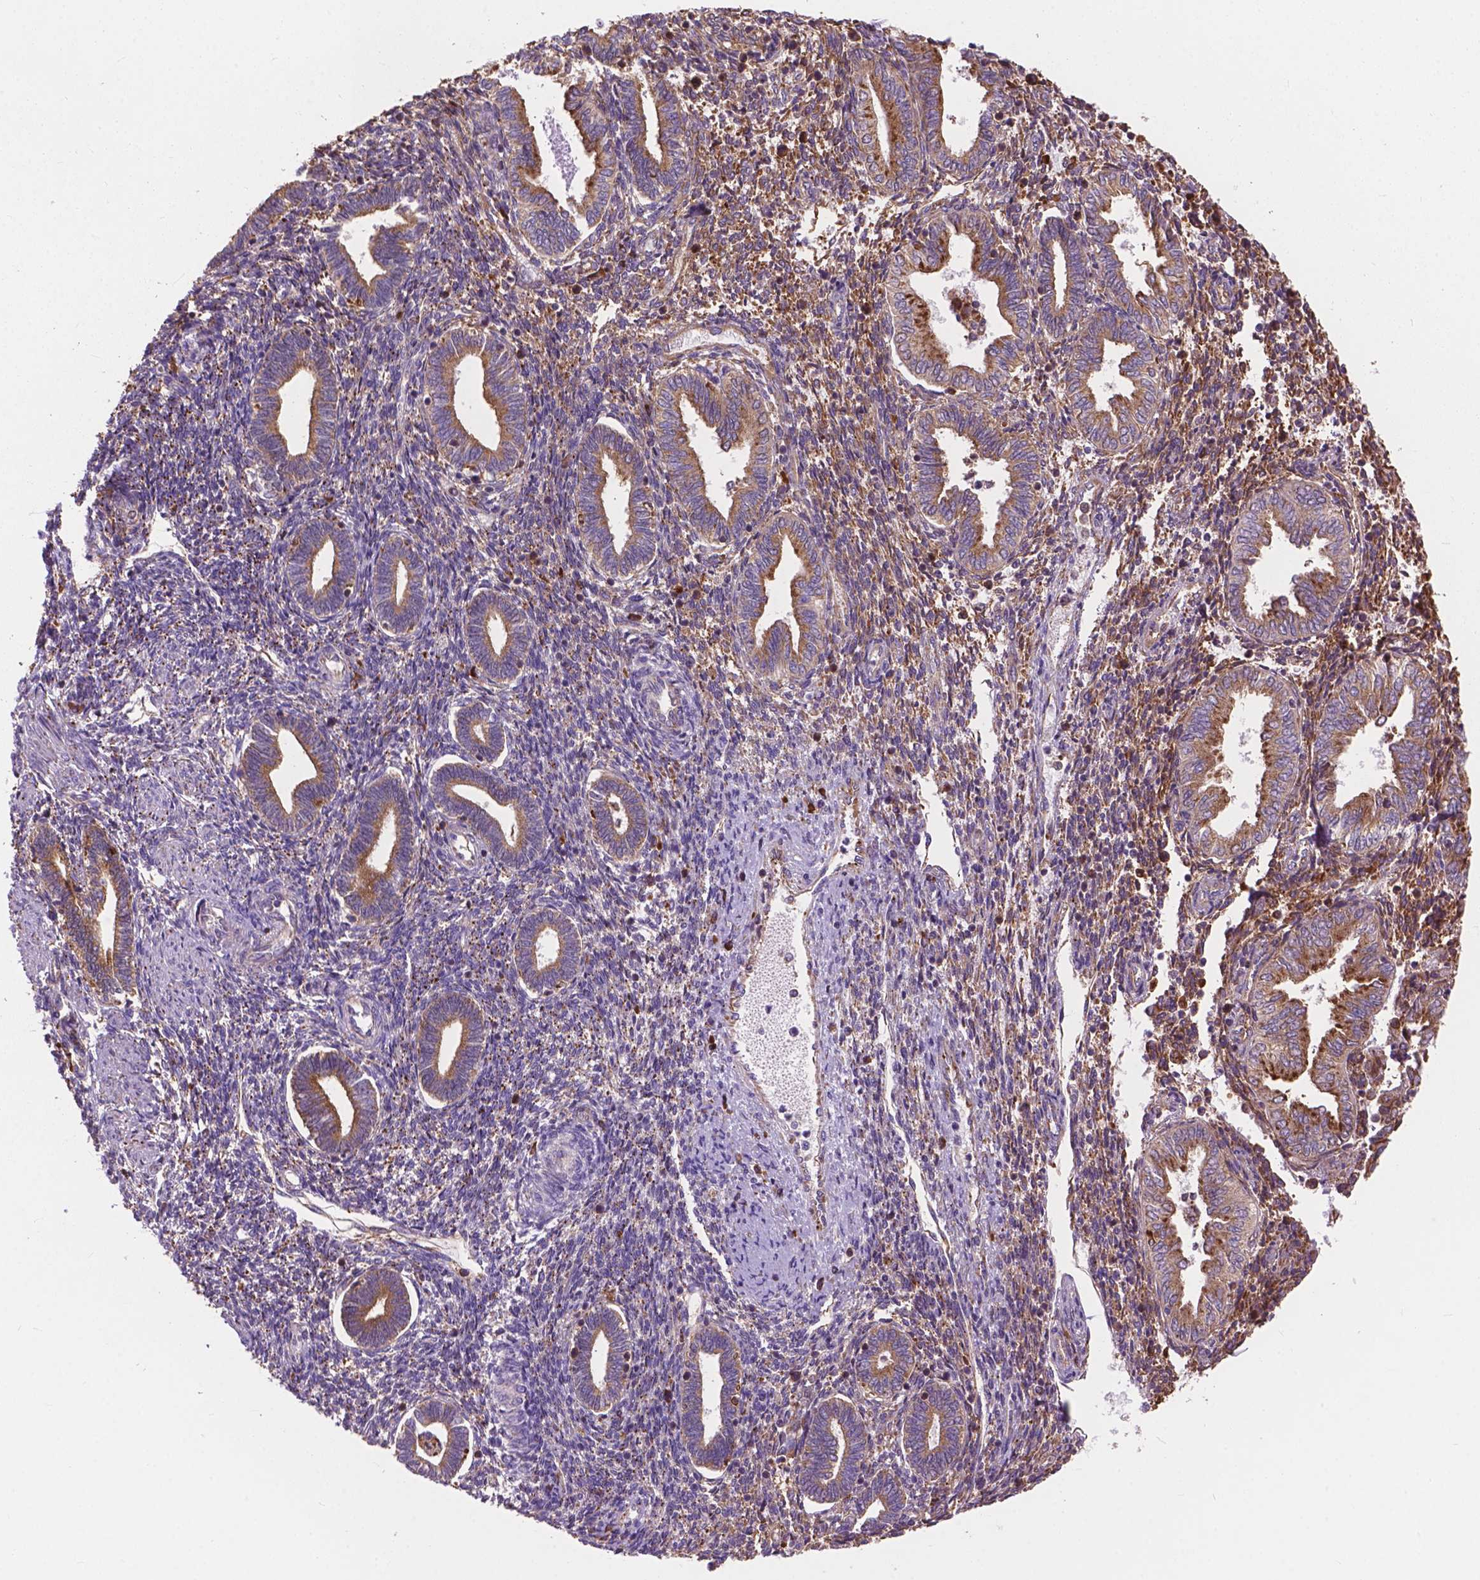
{"staining": {"intensity": "moderate", "quantity": ">75%", "location": "cytoplasmic/membranous"}, "tissue": "endometrium", "cell_type": "Cells in endometrial stroma", "image_type": "normal", "snomed": [{"axis": "morphology", "description": "Normal tissue, NOS"}, {"axis": "topography", "description": "Endometrium"}], "caption": "Protein analysis of unremarkable endometrium displays moderate cytoplasmic/membranous staining in approximately >75% of cells in endometrial stroma.", "gene": "RPL37A", "patient": {"sex": "female", "age": 42}}